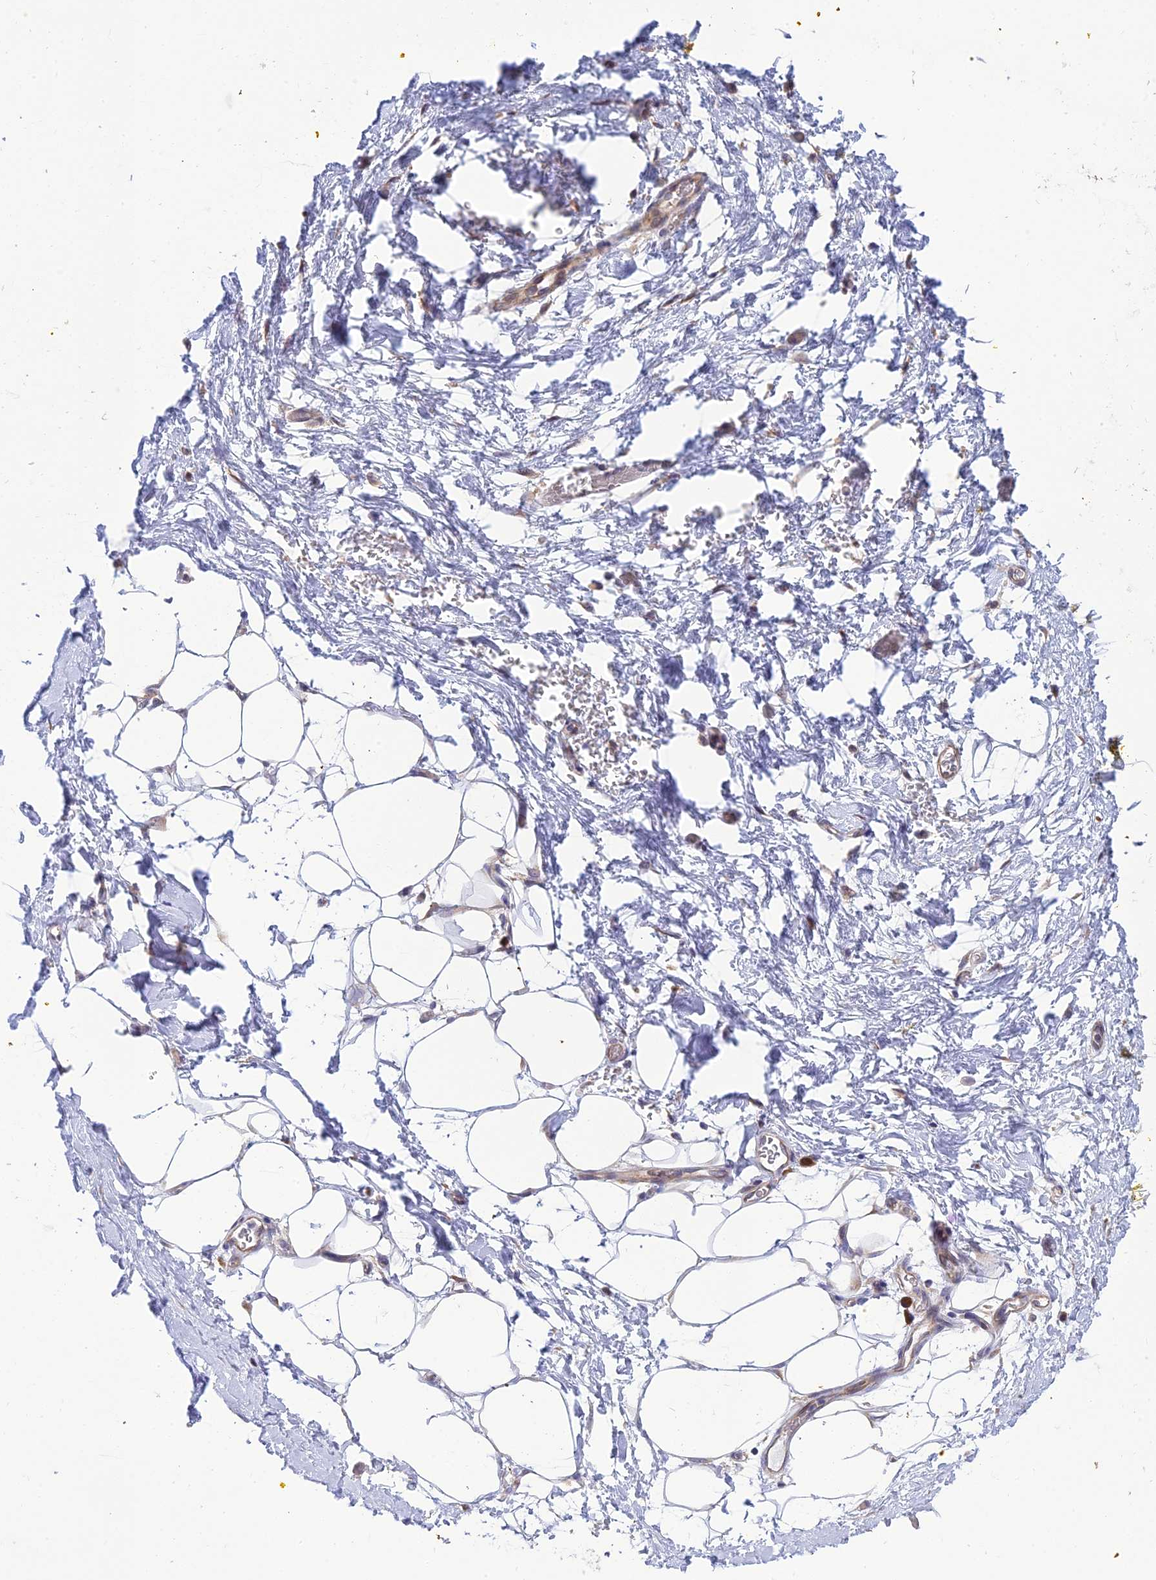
{"staining": {"intensity": "negative", "quantity": "none", "location": "none"}, "tissue": "adipose tissue", "cell_type": "Adipocytes", "image_type": "normal", "snomed": [{"axis": "morphology", "description": "Normal tissue, NOS"}, {"axis": "morphology", "description": "Adenocarcinoma, NOS"}, {"axis": "topography", "description": "Pancreas"}, {"axis": "topography", "description": "Peripheral nerve tissue"}], "caption": "A micrograph of human adipose tissue is negative for staining in adipocytes.", "gene": "CLCN7", "patient": {"sex": "male", "age": 59}}